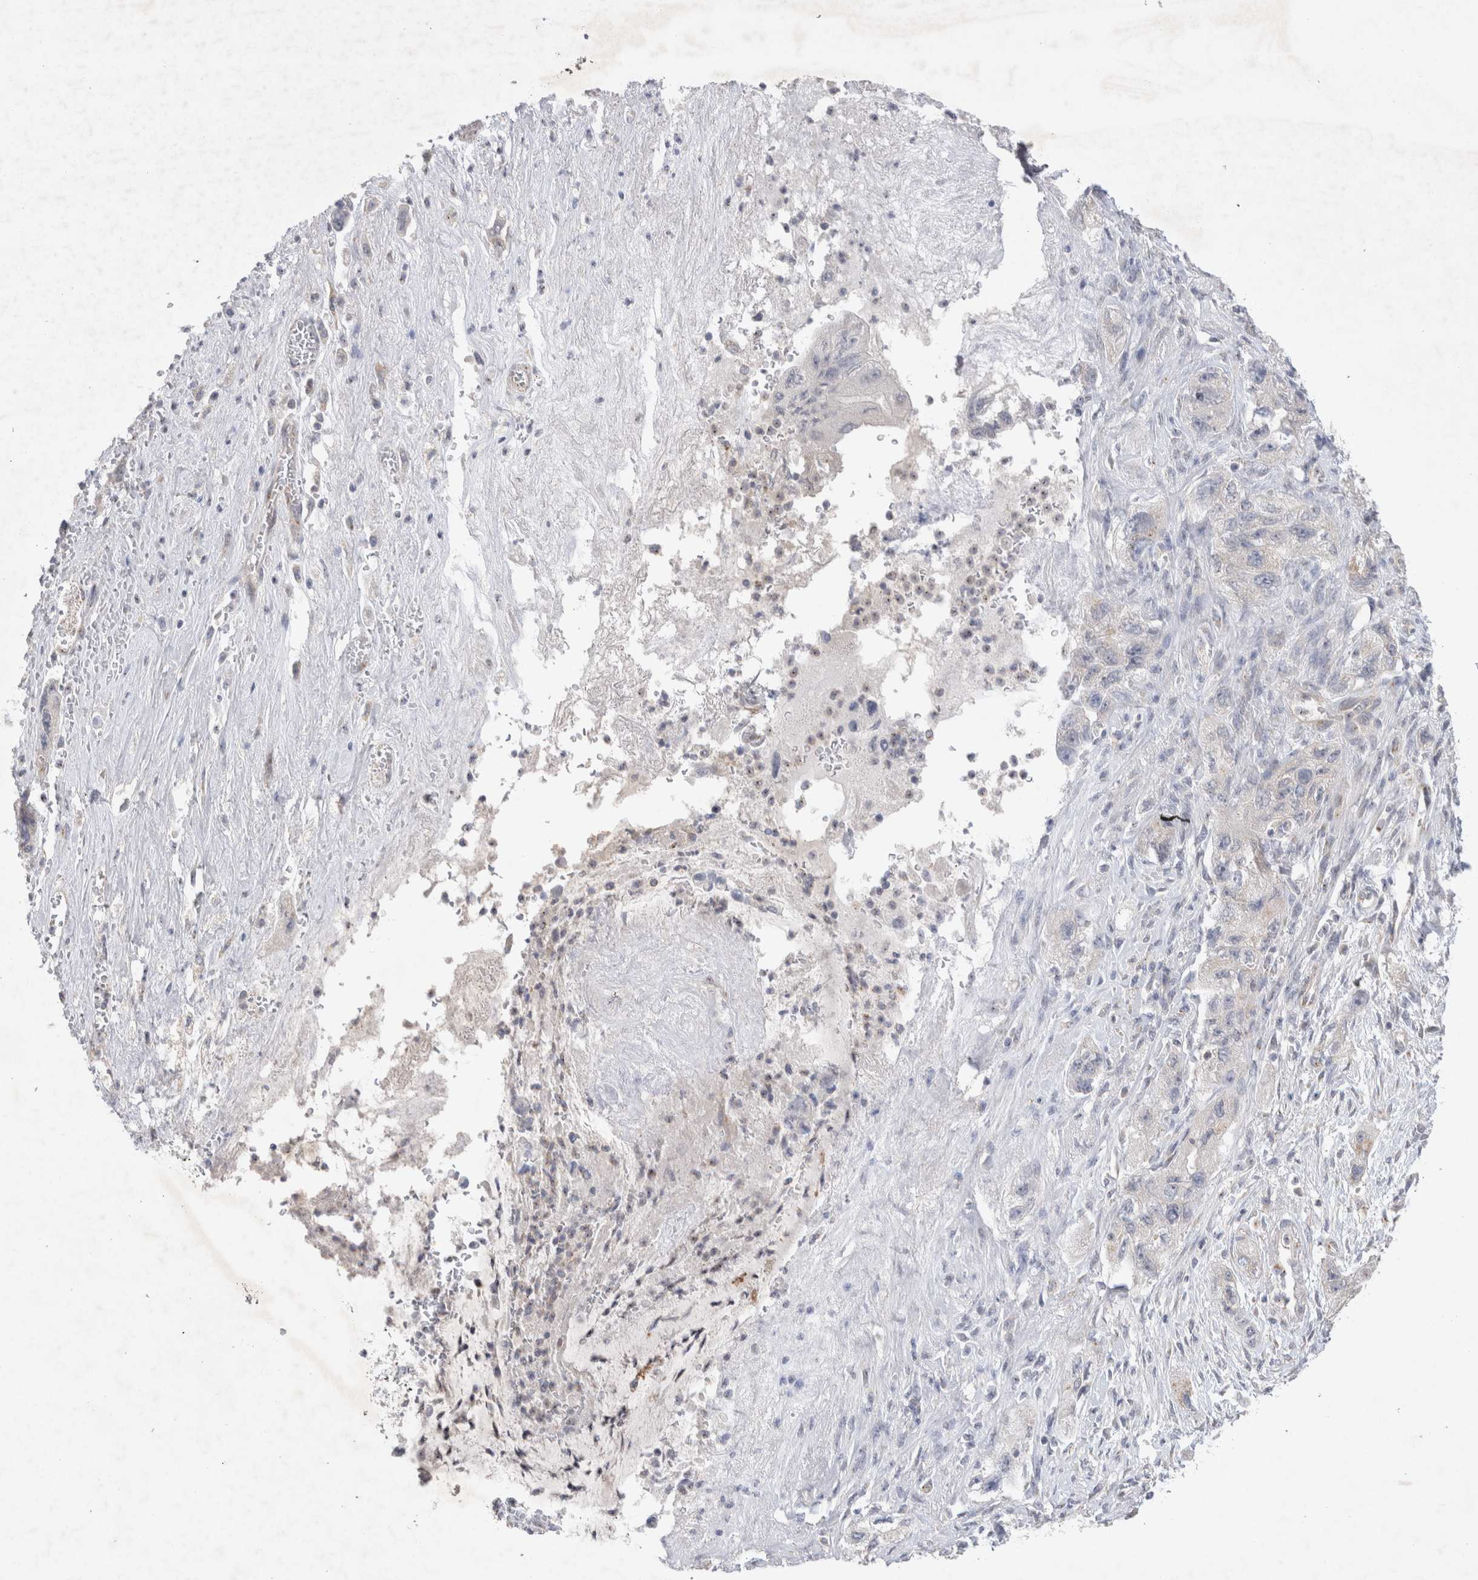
{"staining": {"intensity": "negative", "quantity": "none", "location": "none"}, "tissue": "pancreatic cancer", "cell_type": "Tumor cells", "image_type": "cancer", "snomed": [{"axis": "morphology", "description": "Adenocarcinoma, NOS"}, {"axis": "topography", "description": "Pancreas"}], "caption": "Immunohistochemistry (IHC) of human pancreatic cancer reveals no expression in tumor cells. (DAB immunohistochemistry, high magnification).", "gene": "BICD2", "patient": {"sex": "female", "age": 73}}